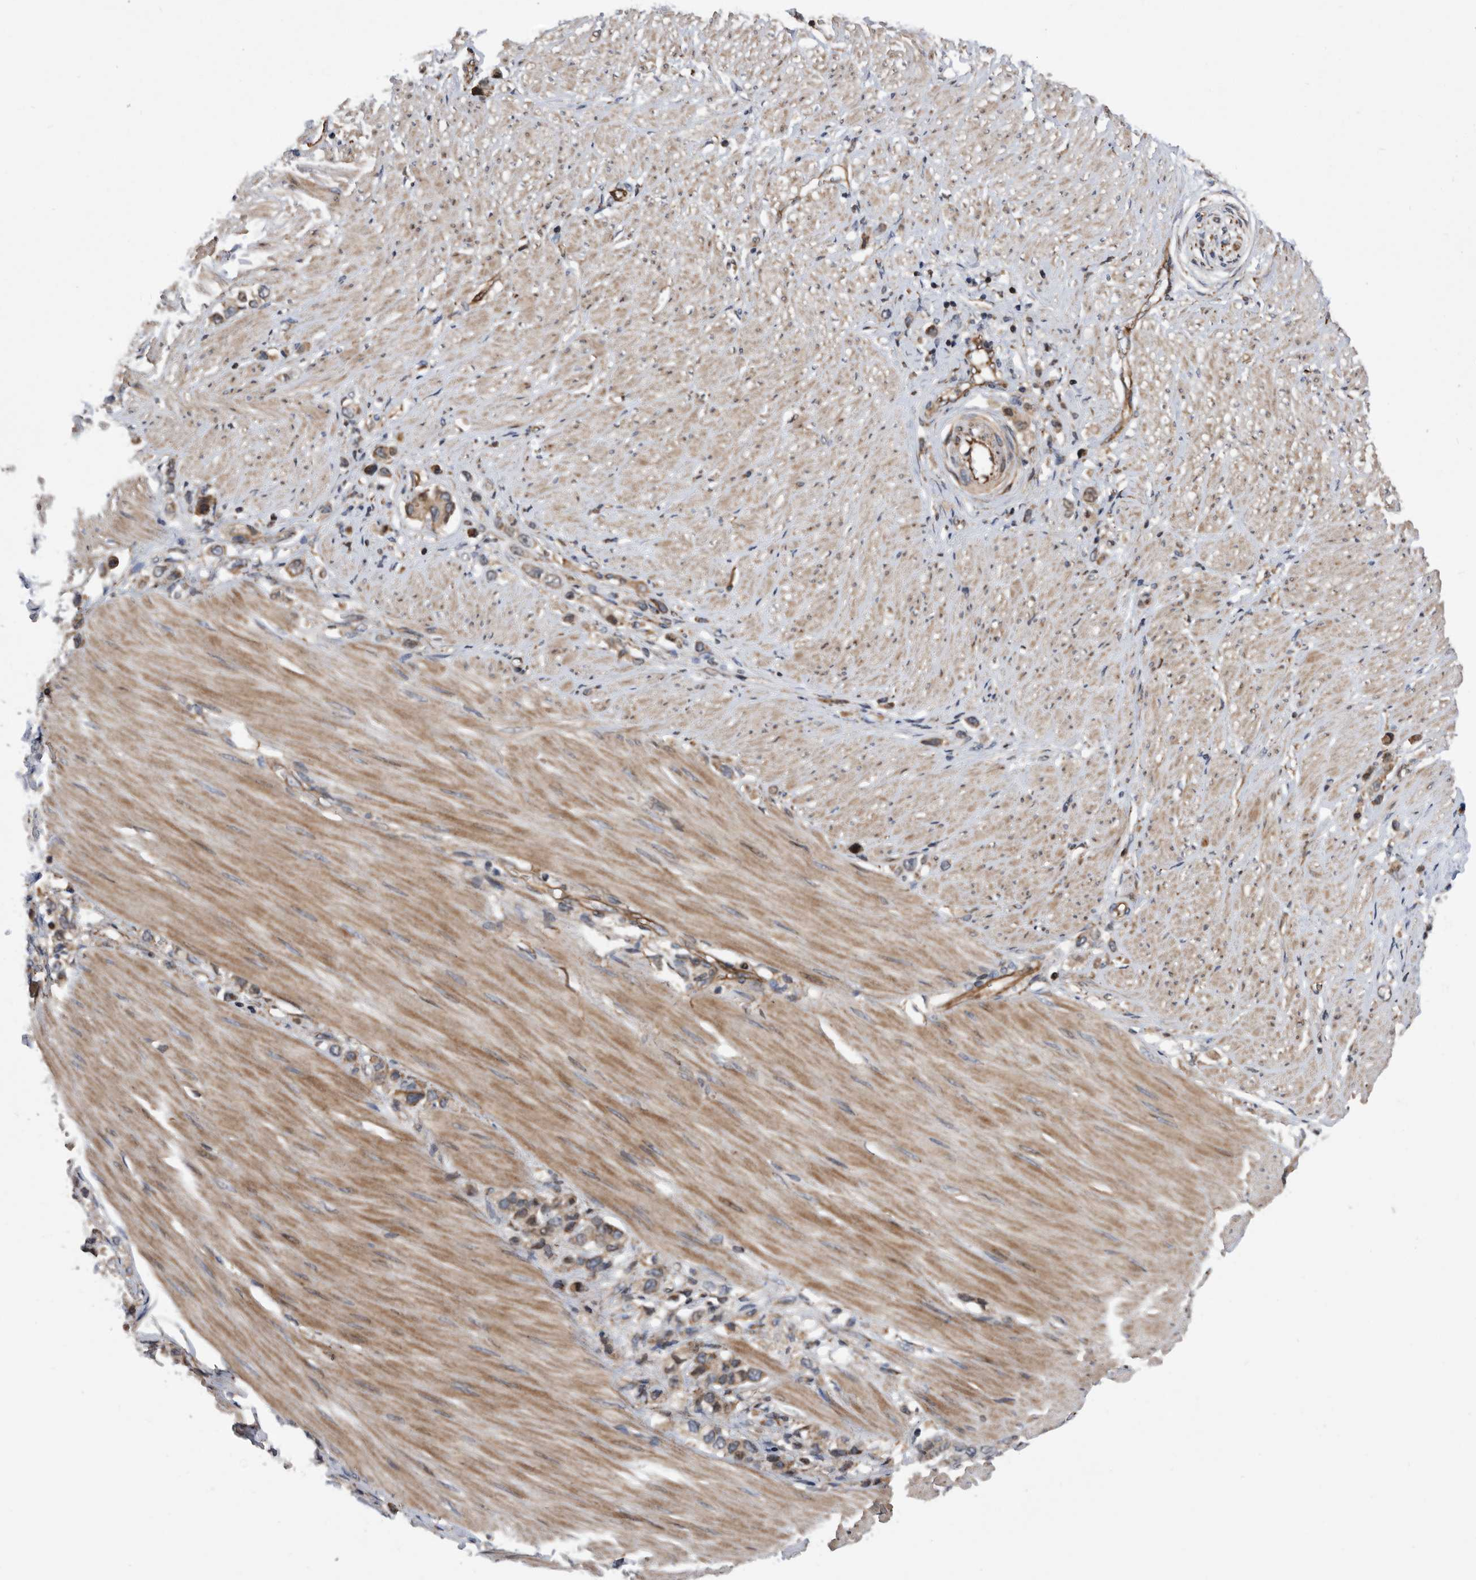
{"staining": {"intensity": "moderate", "quantity": ">75%", "location": "cytoplasmic/membranous"}, "tissue": "stomach cancer", "cell_type": "Tumor cells", "image_type": "cancer", "snomed": [{"axis": "morphology", "description": "Adenocarcinoma, NOS"}, {"axis": "topography", "description": "Stomach"}], "caption": "Human stomach adenocarcinoma stained for a protein (brown) displays moderate cytoplasmic/membranous positive positivity in approximately >75% of tumor cells.", "gene": "SERINC2", "patient": {"sex": "female", "age": 65}}